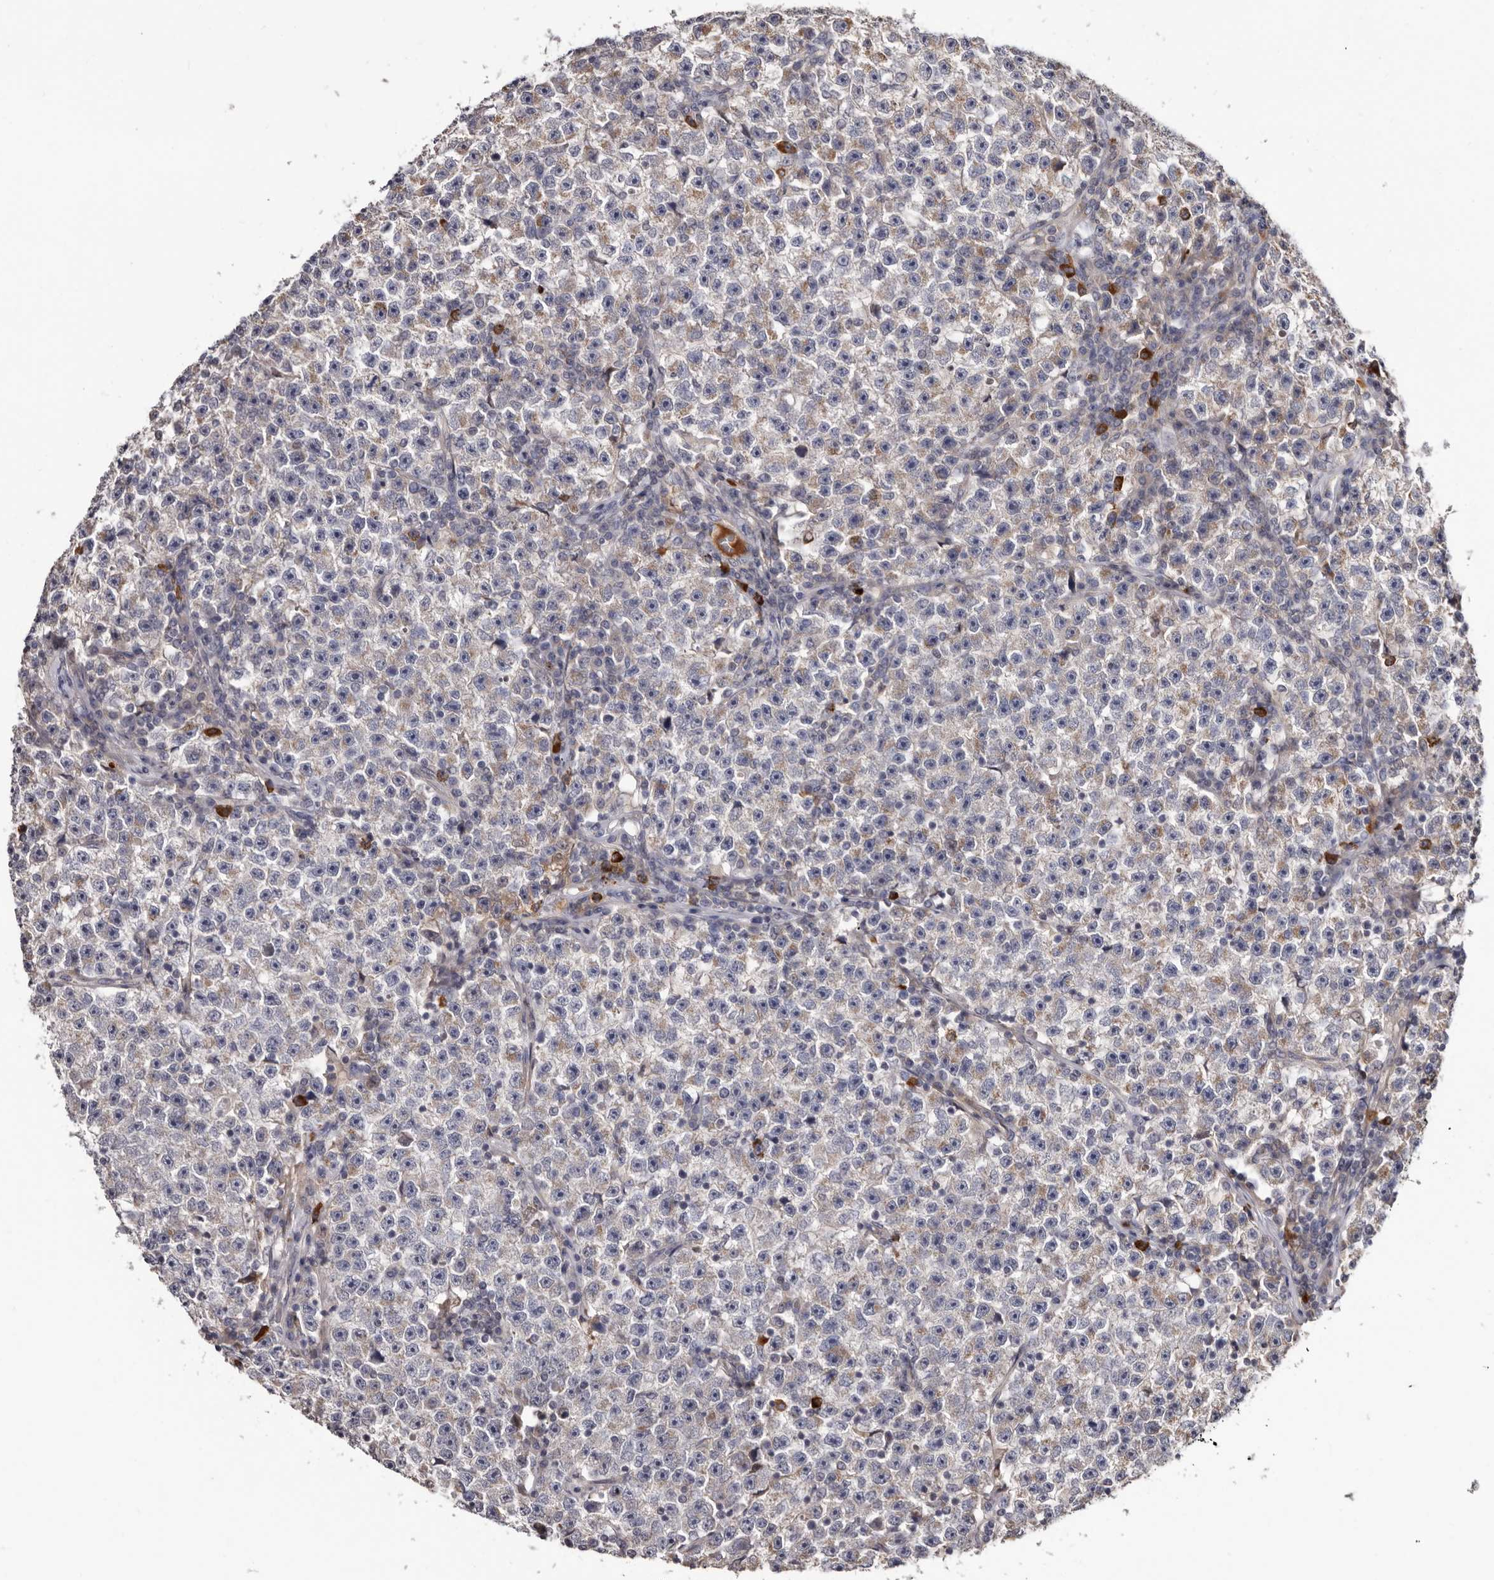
{"staining": {"intensity": "weak", "quantity": "<25%", "location": "cytoplasmic/membranous"}, "tissue": "testis cancer", "cell_type": "Tumor cells", "image_type": "cancer", "snomed": [{"axis": "morphology", "description": "Seminoma, NOS"}, {"axis": "topography", "description": "Testis"}], "caption": "Immunohistochemical staining of human seminoma (testis) exhibits no significant positivity in tumor cells. (DAB immunohistochemistry (IHC) visualized using brightfield microscopy, high magnification).", "gene": "ASIC5", "patient": {"sex": "male", "age": 22}}